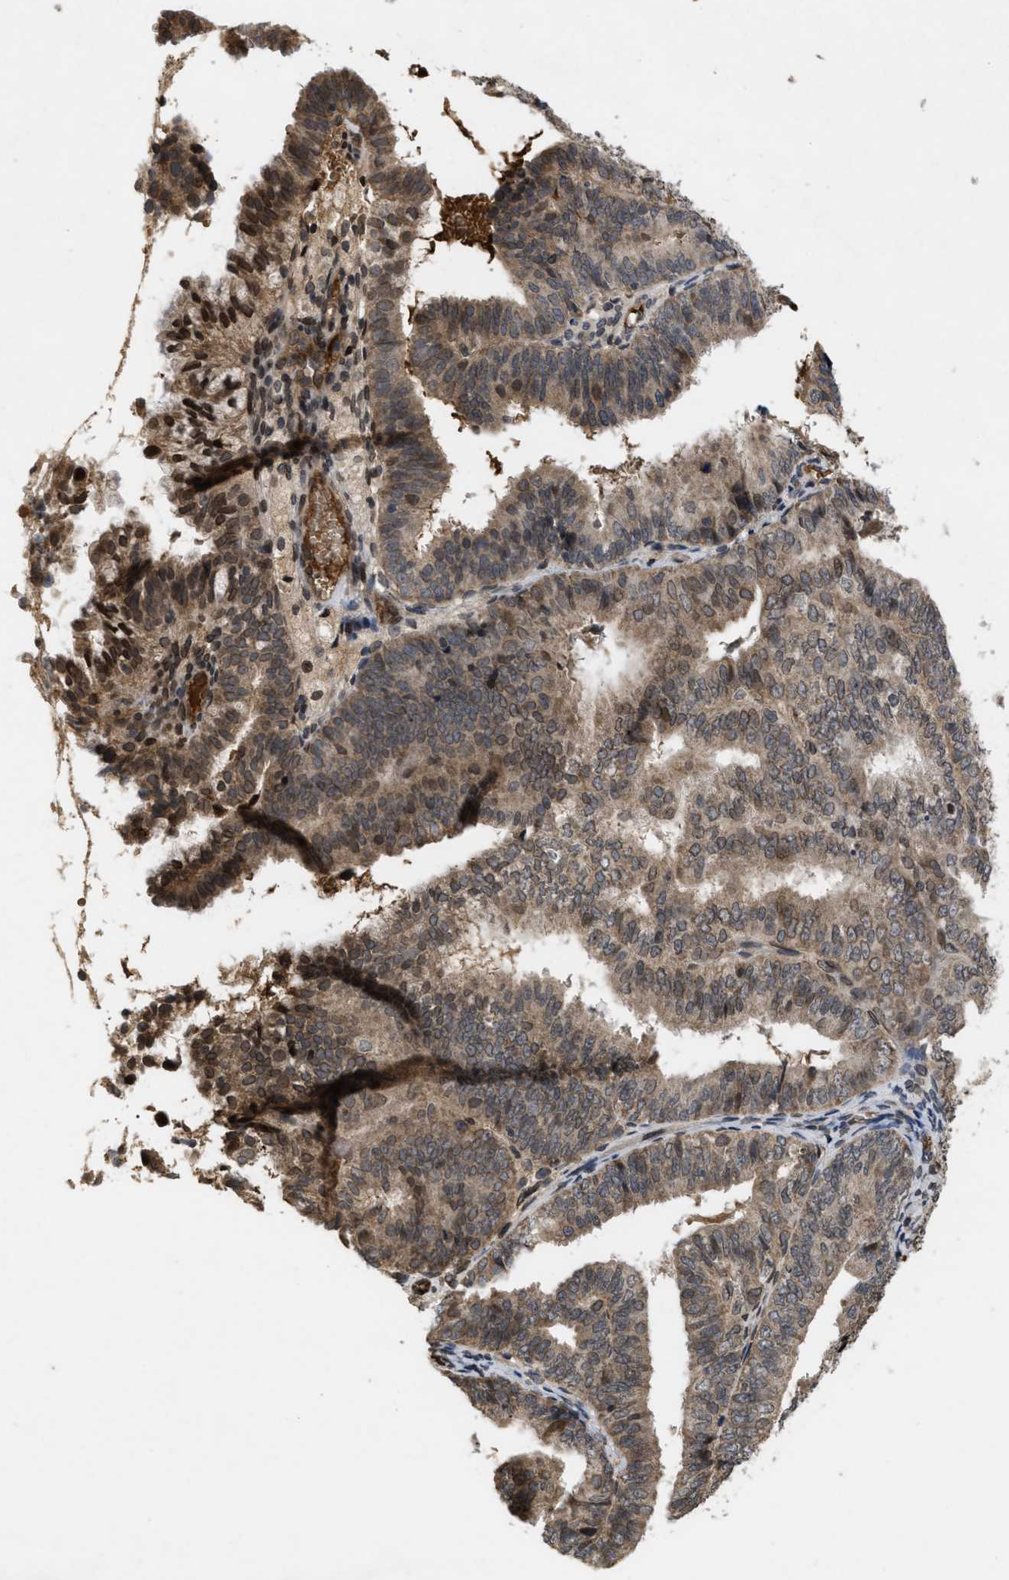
{"staining": {"intensity": "moderate", "quantity": ">75%", "location": "cytoplasmic/membranous,nuclear"}, "tissue": "endometrial cancer", "cell_type": "Tumor cells", "image_type": "cancer", "snomed": [{"axis": "morphology", "description": "Adenocarcinoma, NOS"}, {"axis": "topography", "description": "Endometrium"}], "caption": "Immunohistochemistry (DAB (3,3'-diaminobenzidine)) staining of endometrial cancer exhibits moderate cytoplasmic/membranous and nuclear protein expression in approximately >75% of tumor cells.", "gene": "CRY1", "patient": {"sex": "female", "age": 63}}